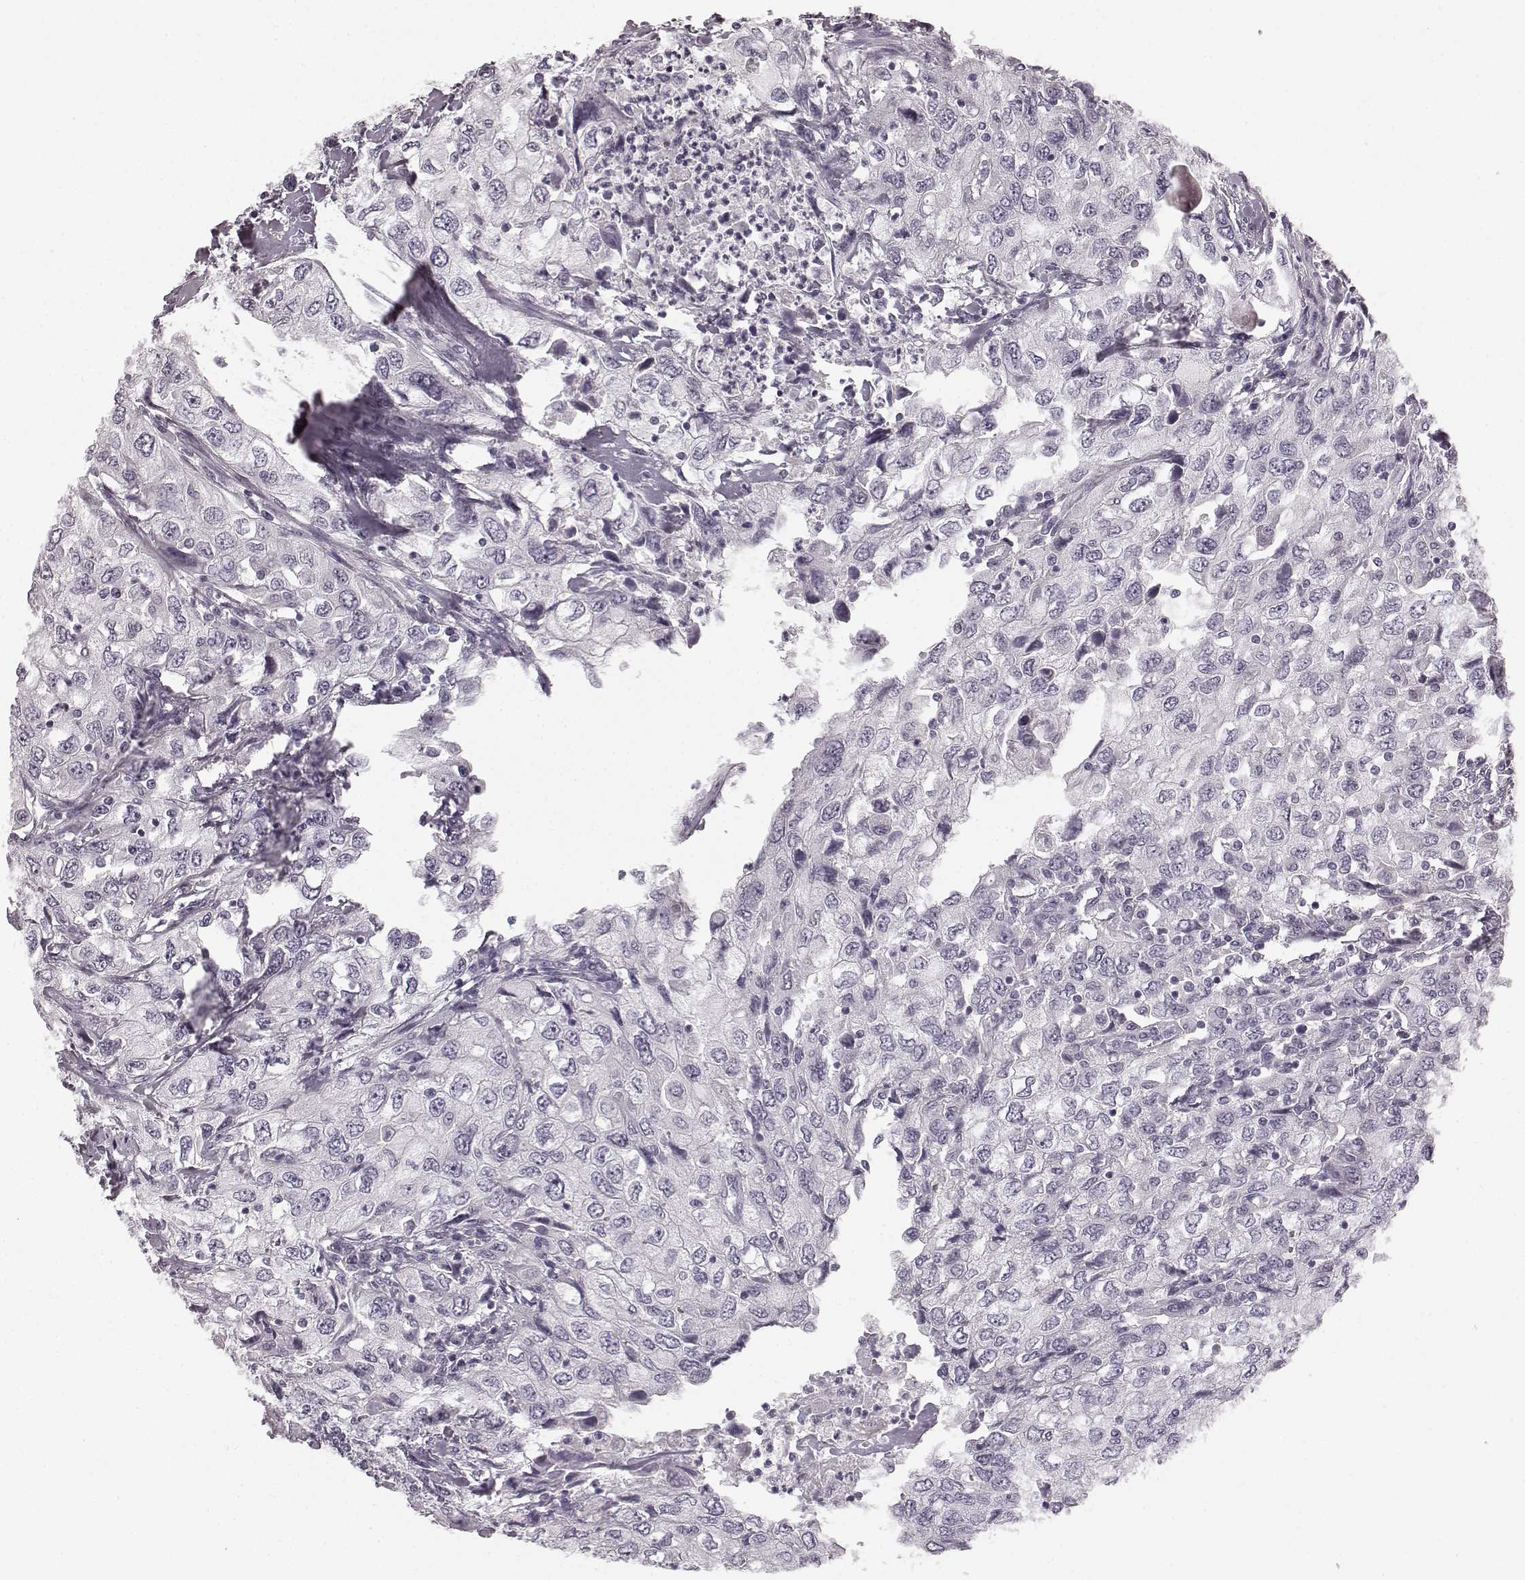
{"staining": {"intensity": "negative", "quantity": "none", "location": "none"}, "tissue": "urothelial cancer", "cell_type": "Tumor cells", "image_type": "cancer", "snomed": [{"axis": "morphology", "description": "Urothelial carcinoma, High grade"}, {"axis": "topography", "description": "Urinary bladder"}], "caption": "Immunohistochemistry (IHC) histopathology image of neoplastic tissue: high-grade urothelial carcinoma stained with DAB (3,3'-diaminobenzidine) shows no significant protein staining in tumor cells.", "gene": "TMPRSS15", "patient": {"sex": "male", "age": 76}}